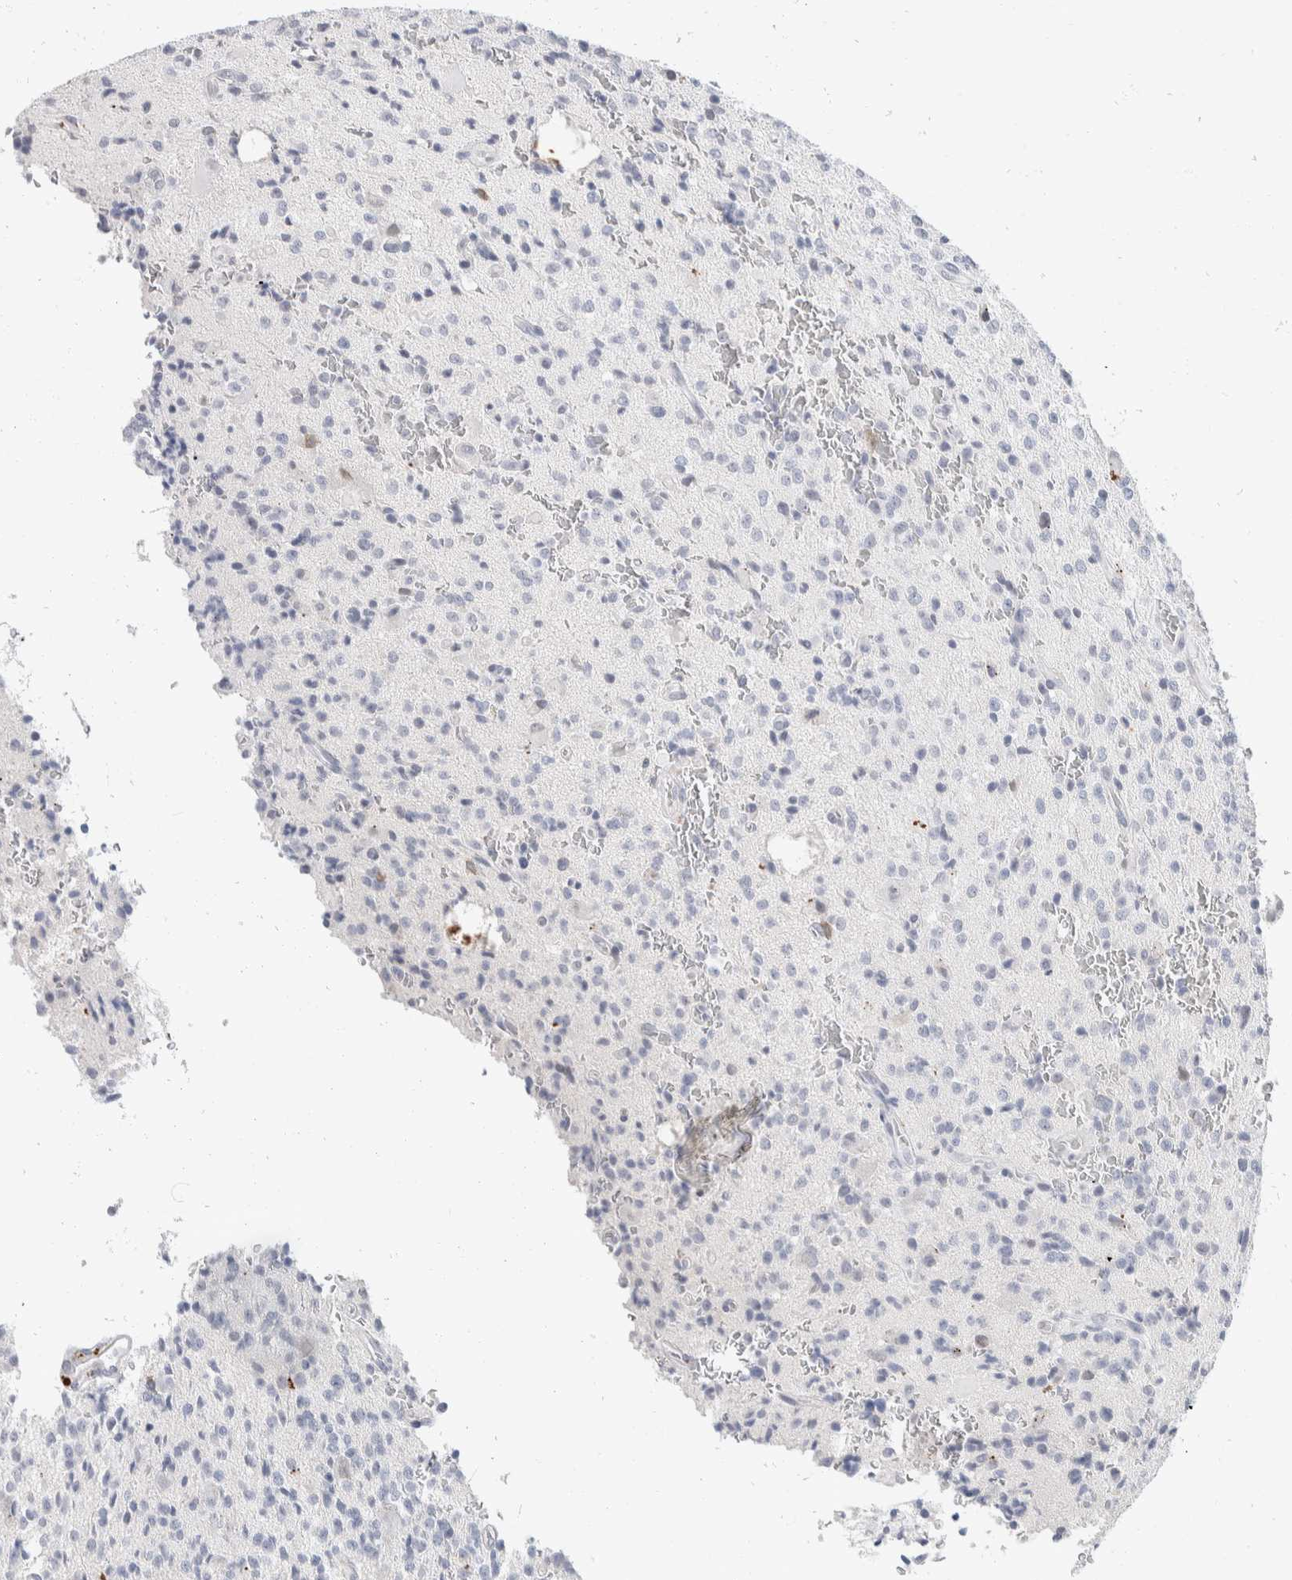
{"staining": {"intensity": "negative", "quantity": "none", "location": "none"}, "tissue": "glioma", "cell_type": "Tumor cells", "image_type": "cancer", "snomed": [{"axis": "morphology", "description": "Glioma, malignant, High grade"}, {"axis": "topography", "description": "Brain"}], "caption": "Immunohistochemistry histopathology image of glioma stained for a protein (brown), which reveals no positivity in tumor cells.", "gene": "CATSPERD", "patient": {"sex": "male", "age": 34}}